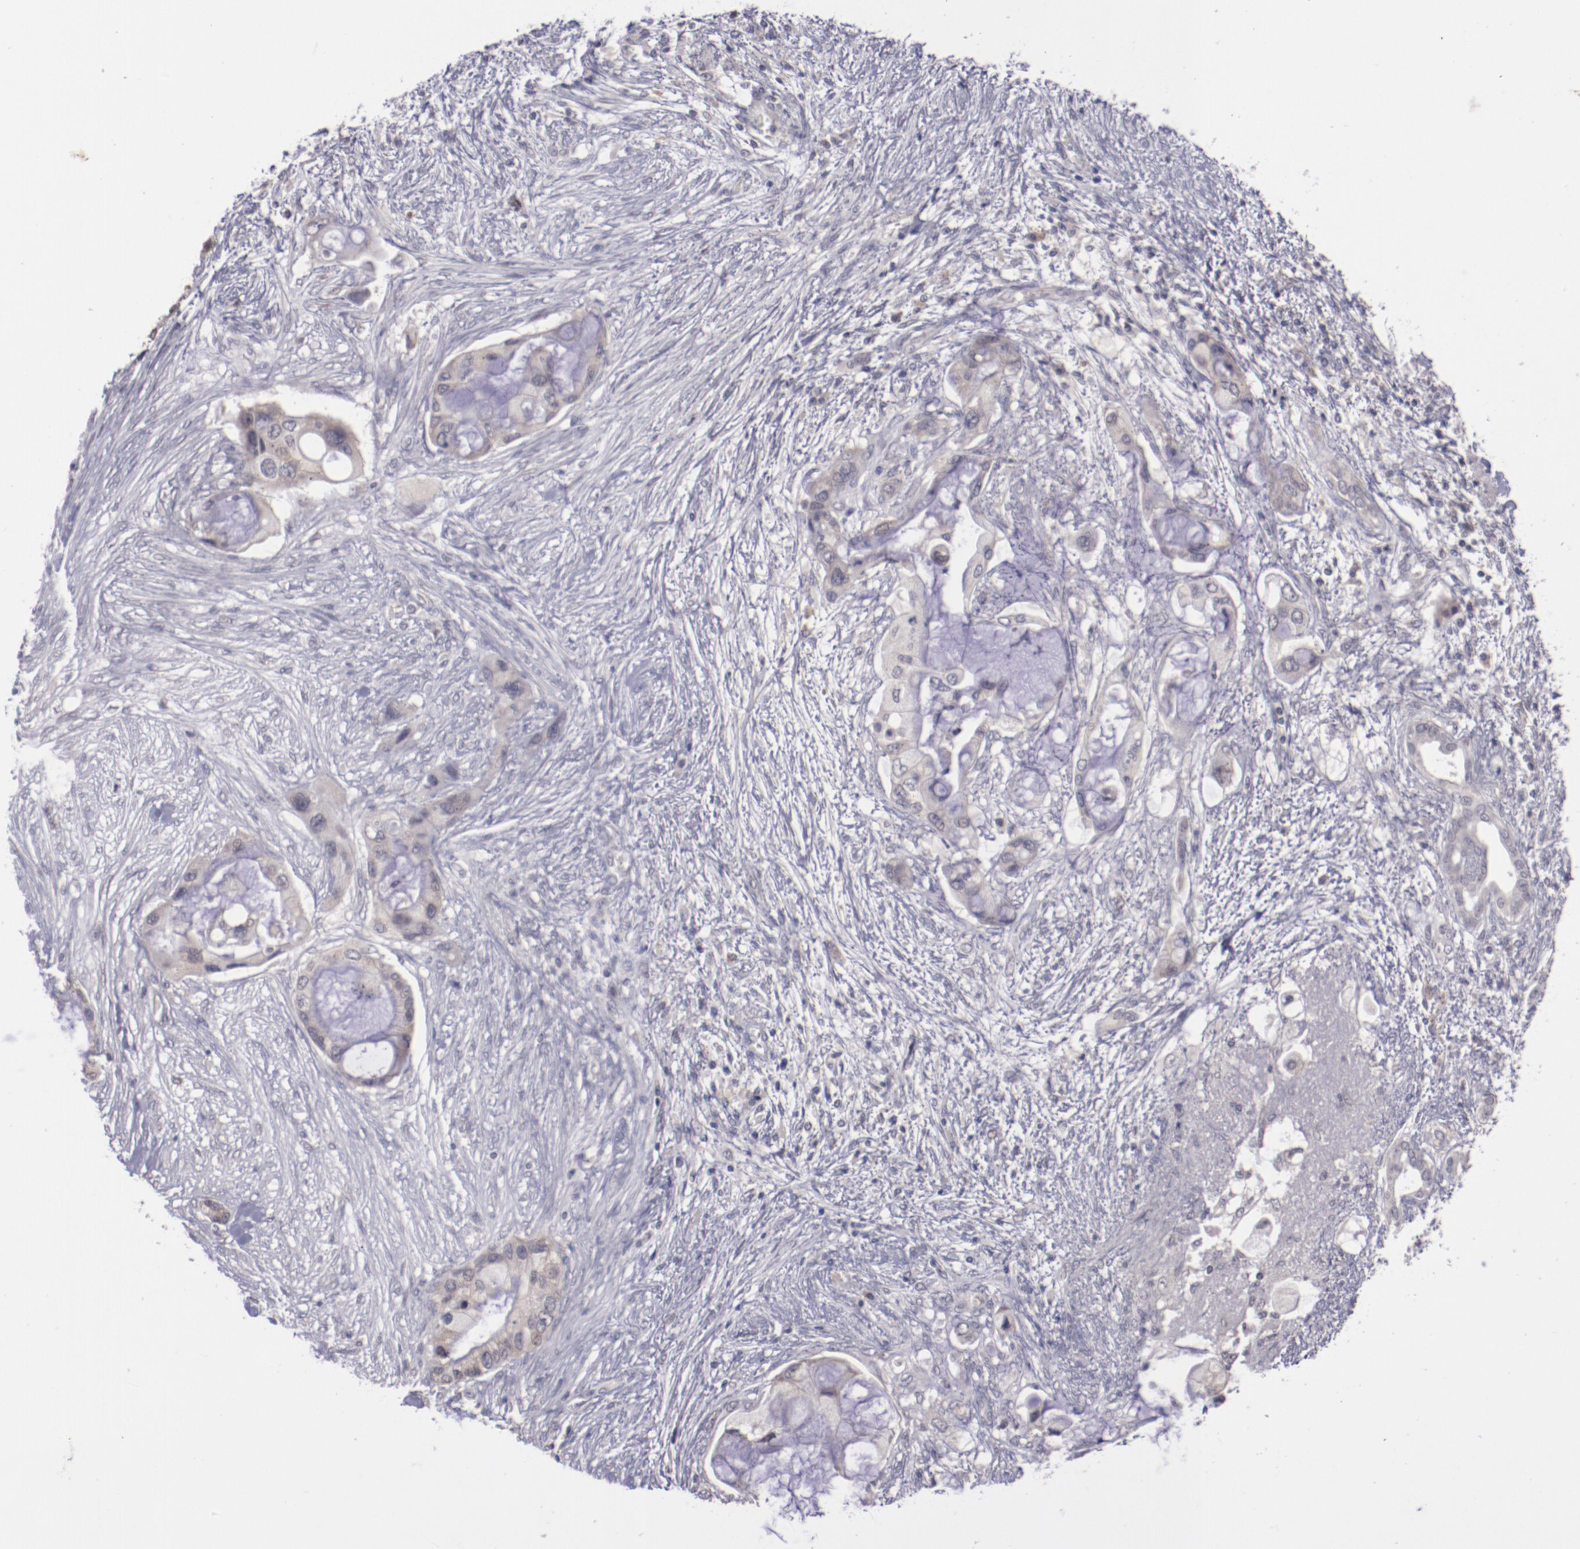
{"staining": {"intensity": "weak", "quantity": "25%-75%", "location": "cytoplasmic/membranous"}, "tissue": "pancreatic cancer", "cell_type": "Tumor cells", "image_type": "cancer", "snomed": [{"axis": "morphology", "description": "Adenocarcinoma, NOS"}, {"axis": "topography", "description": "Pancreas"}], "caption": "This is a micrograph of IHC staining of pancreatic cancer, which shows weak staining in the cytoplasmic/membranous of tumor cells.", "gene": "NRXN3", "patient": {"sex": "female", "age": 59}}